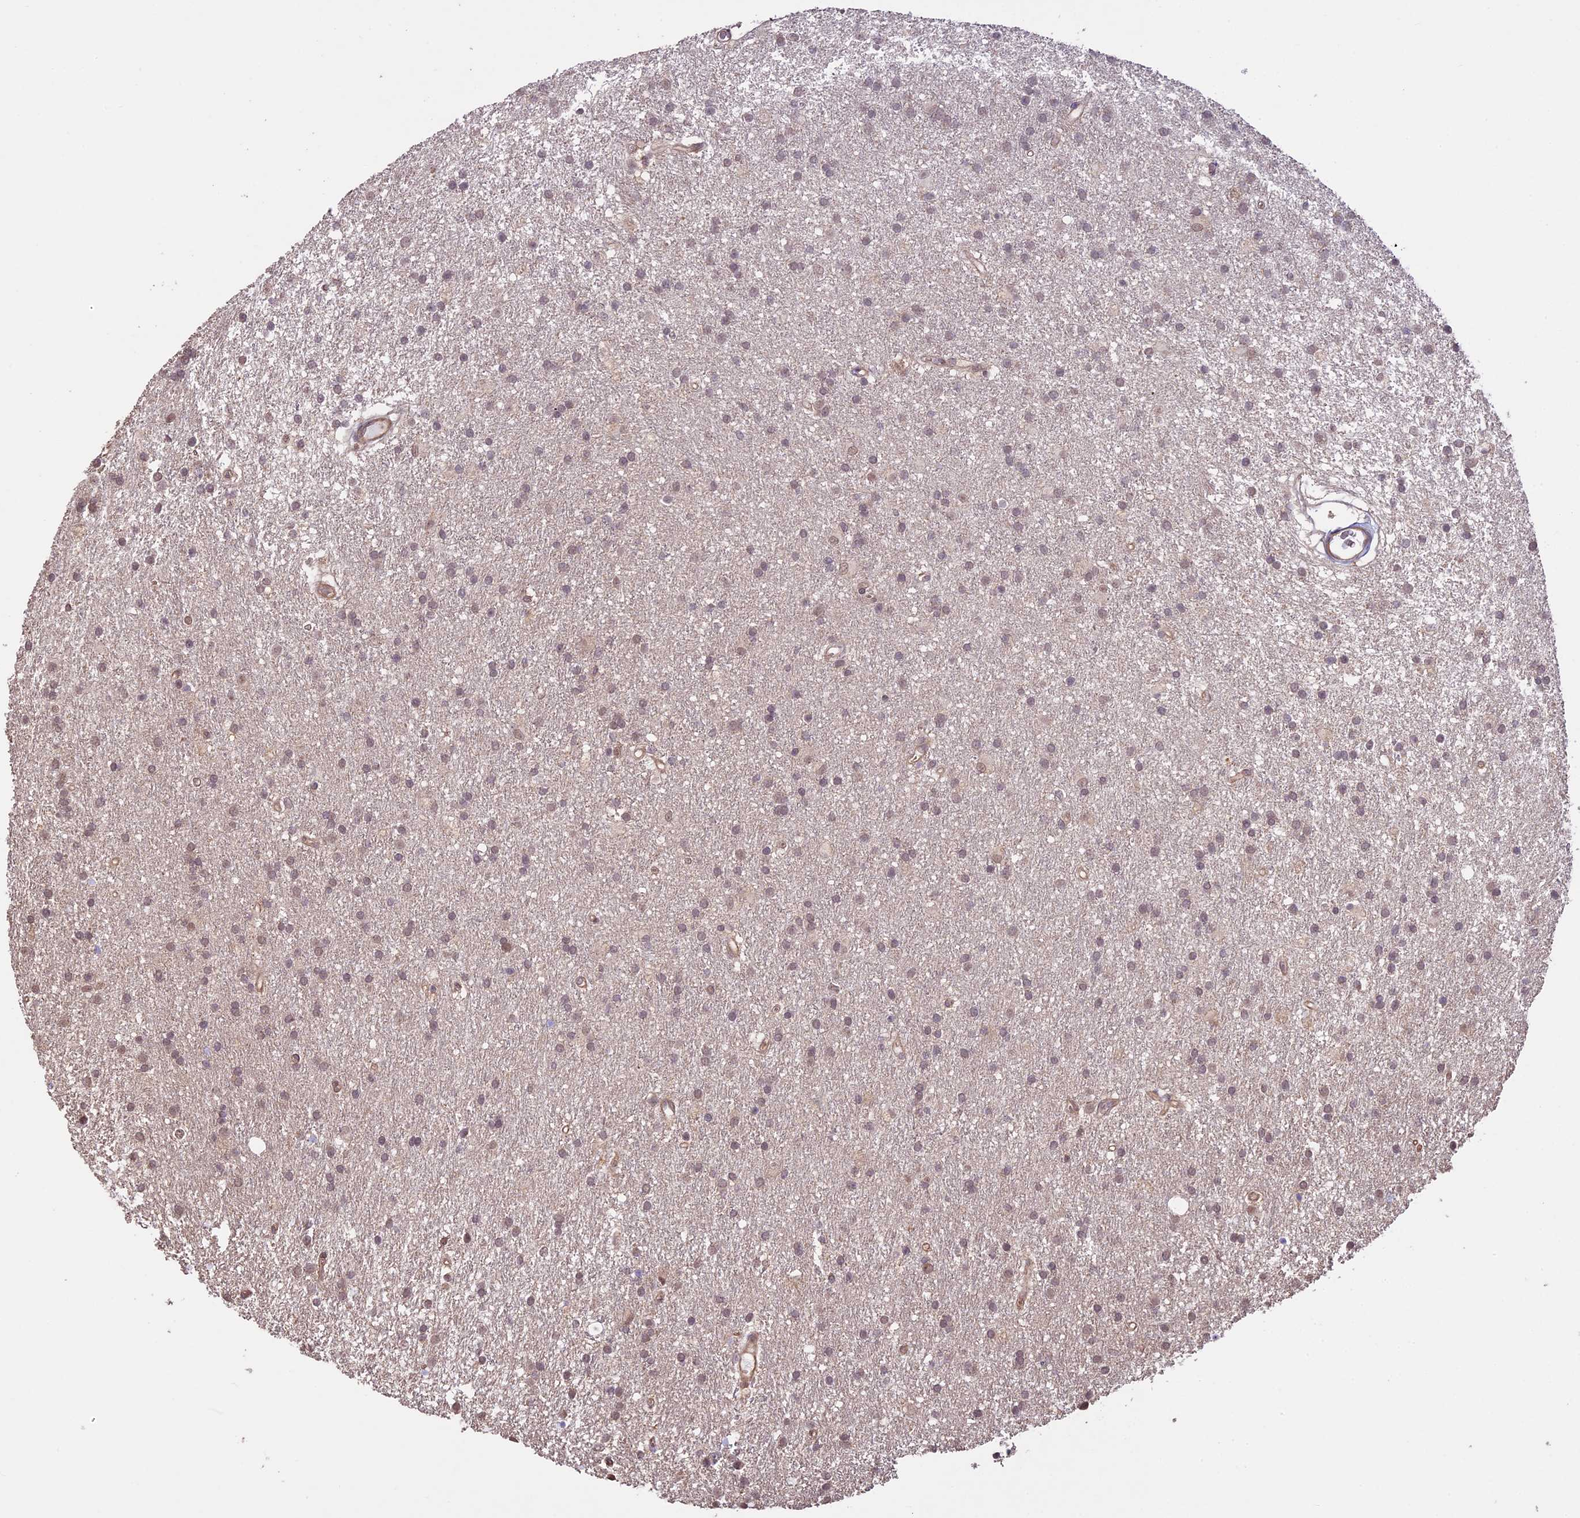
{"staining": {"intensity": "weak", "quantity": "25%-75%", "location": "nuclear"}, "tissue": "glioma", "cell_type": "Tumor cells", "image_type": "cancer", "snomed": [{"axis": "morphology", "description": "Glioma, malignant, High grade"}, {"axis": "topography", "description": "Brain"}], "caption": "A brown stain shows weak nuclear positivity of a protein in human malignant high-grade glioma tumor cells.", "gene": "BCAS4", "patient": {"sex": "male", "age": 77}}